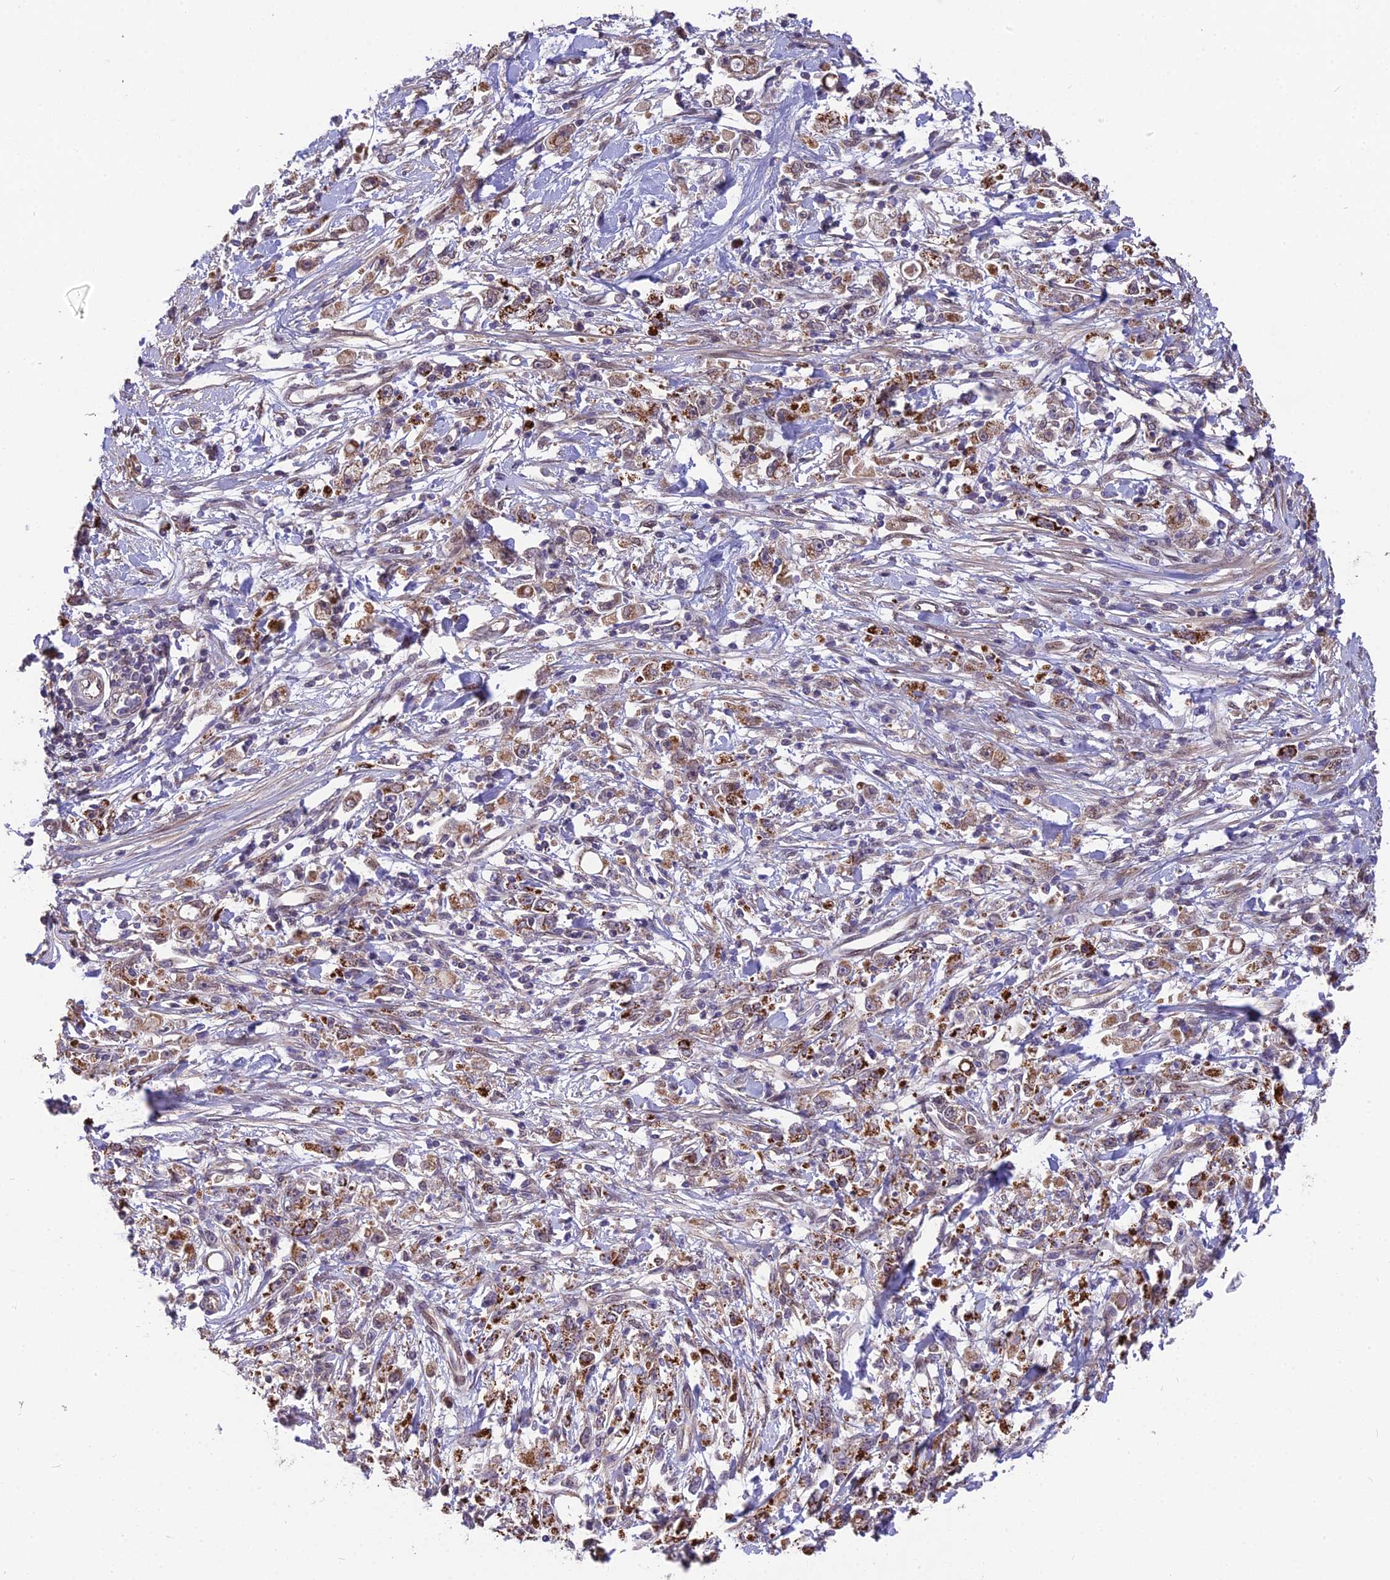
{"staining": {"intensity": "strong", "quantity": "25%-75%", "location": "cytoplasmic/membranous"}, "tissue": "stomach cancer", "cell_type": "Tumor cells", "image_type": "cancer", "snomed": [{"axis": "morphology", "description": "Adenocarcinoma, NOS"}, {"axis": "topography", "description": "Stomach"}], "caption": "Approximately 25%-75% of tumor cells in stomach cancer (adenocarcinoma) exhibit strong cytoplasmic/membranous protein positivity as visualized by brown immunohistochemical staining.", "gene": "CYP2R1", "patient": {"sex": "female", "age": 59}}